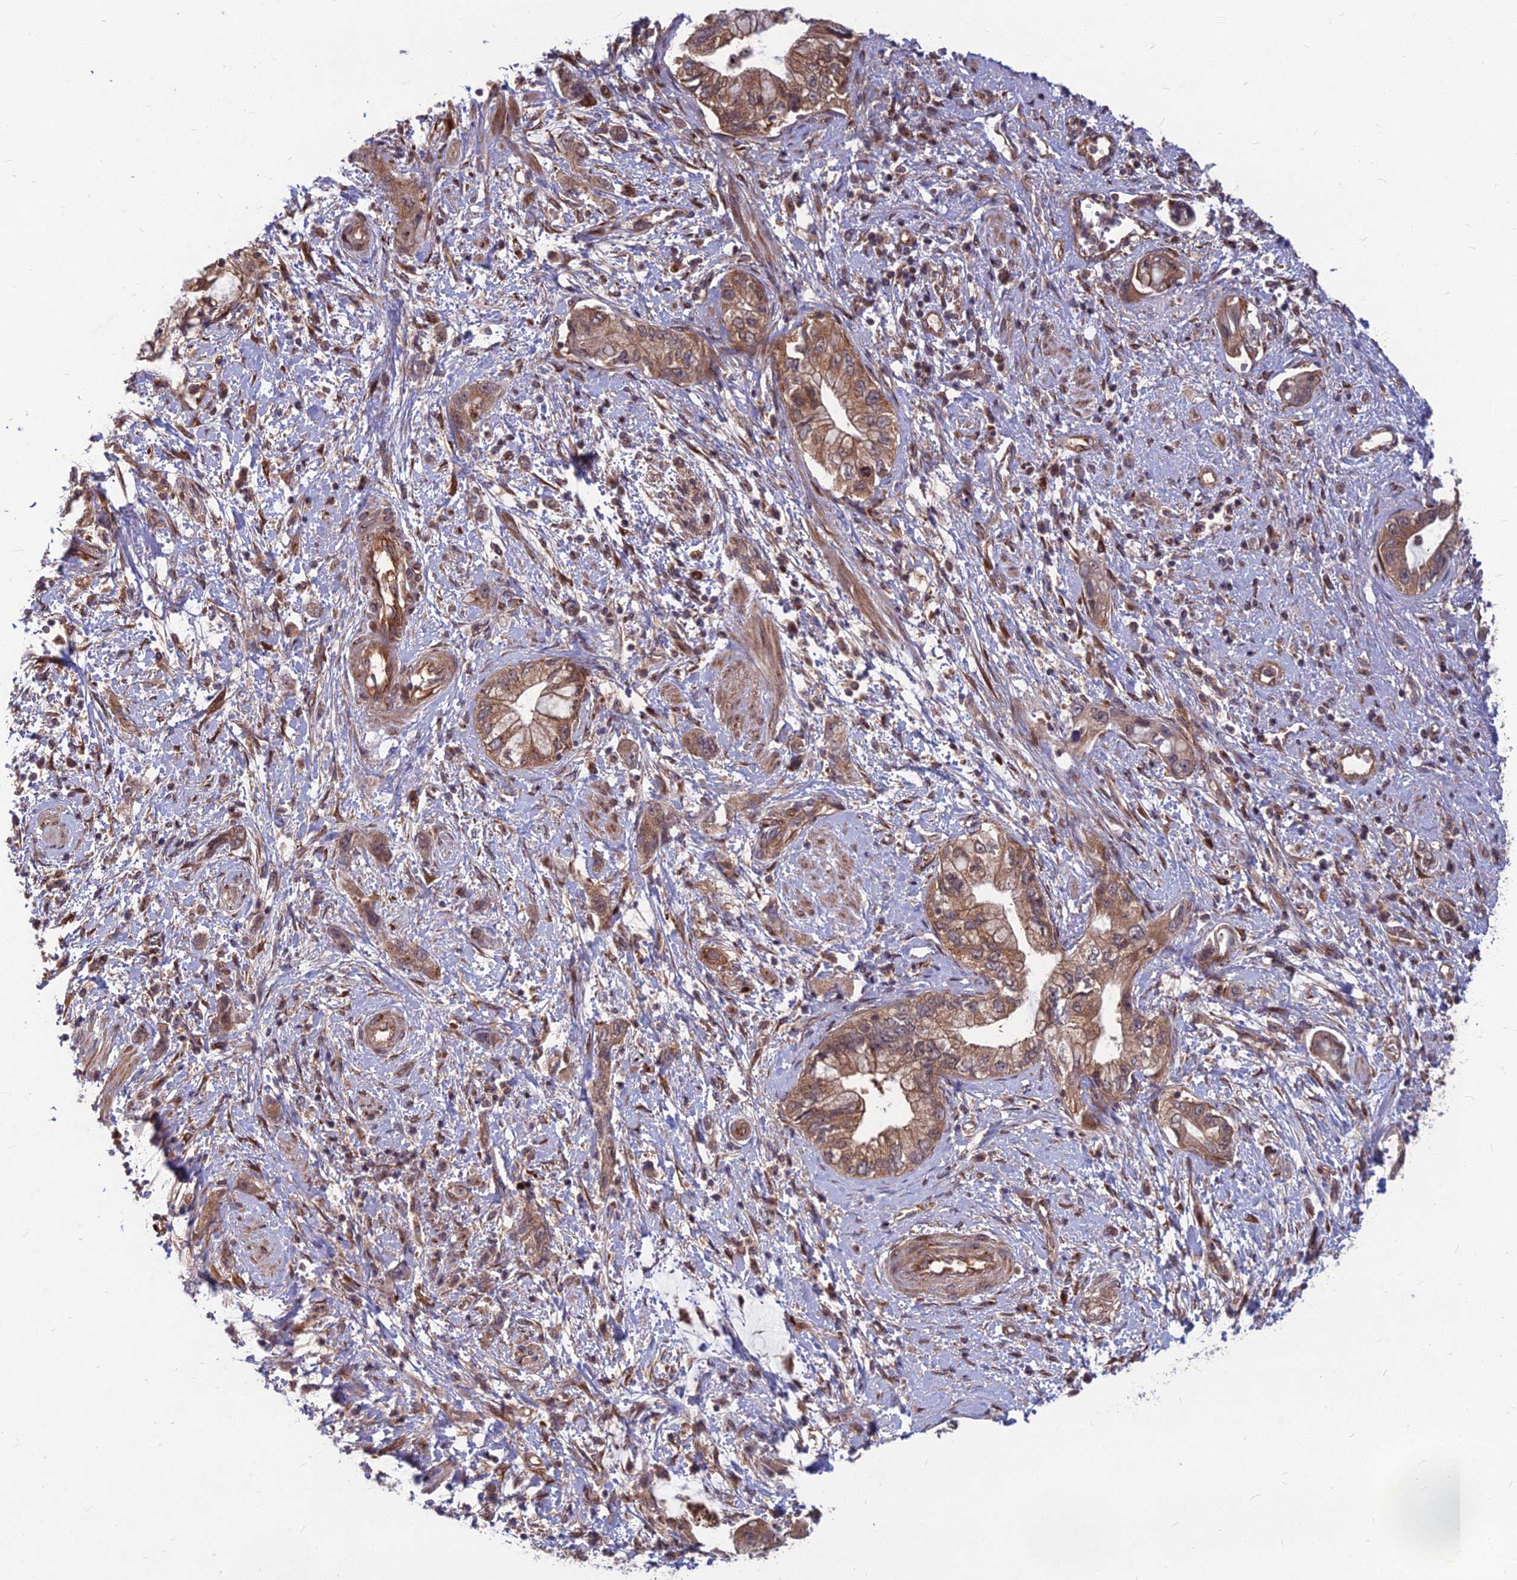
{"staining": {"intensity": "moderate", "quantity": ">75%", "location": "cytoplasmic/membranous"}, "tissue": "pancreatic cancer", "cell_type": "Tumor cells", "image_type": "cancer", "snomed": [{"axis": "morphology", "description": "Adenocarcinoma, NOS"}, {"axis": "topography", "description": "Pancreas"}], "caption": "Immunohistochemistry (IHC) staining of adenocarcinoma (pancreatic), which reveals medium levels of moderate cytoplasmic/membranous expression in approximately >75% of tumor cells indicating moderate cytoplasmic/membranous protein staining. The staining was performed using DAB (3,3'-diaminobenzidine) (brown) for protein detection and nuclei were counterstained in hematoxylin (blue).", "gene": "MFSD8", "patient": {"sex": "female", "age": 73}}